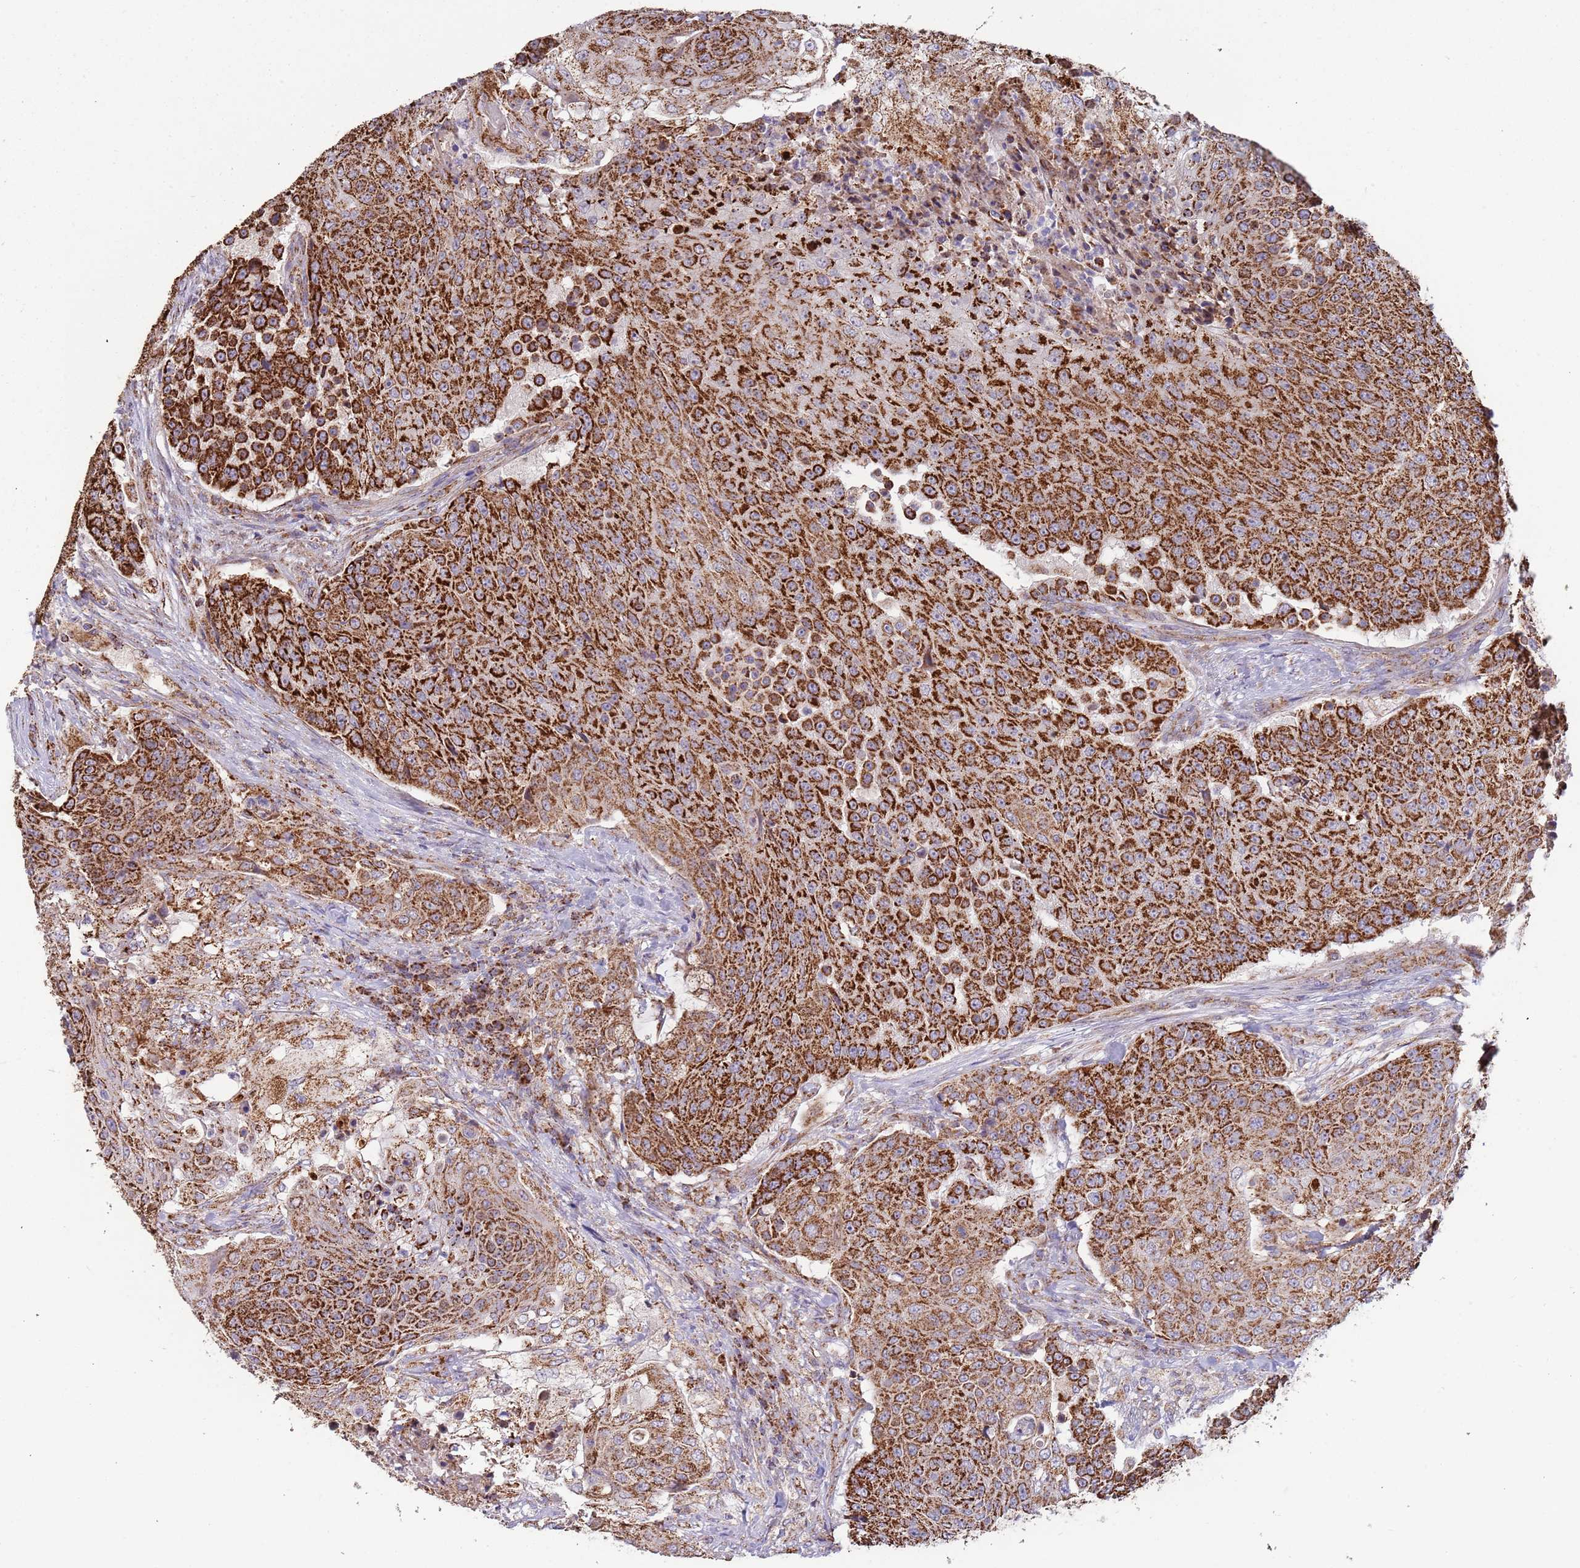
{"staining": {"intensity": "strong", "quantity": ">75%", "location": "cytoplasmic/membranous"}, "tissue": "urothelial cancer", "cell_type": "Tumor cells", "image_type": "cancer", "snomed": [{"axis": "morphology", "description": "Urothelial carcinoma, High grade"}, {"axis": "topography", "description": "Urinary bladder"}], "caption": "Immunohistochemistry (IHC) histopathology image of neoplastic tissue: human urothelial cancer stained using immunohistochemistry reveals high levels of strong protein expression localized specifically in the cytoplasmic/membranous of tumor cells, appearing as a cytoplasmic/membranous brown color.", "gene": "VPS16", "patient": {"sex": "female", "age": 63}}